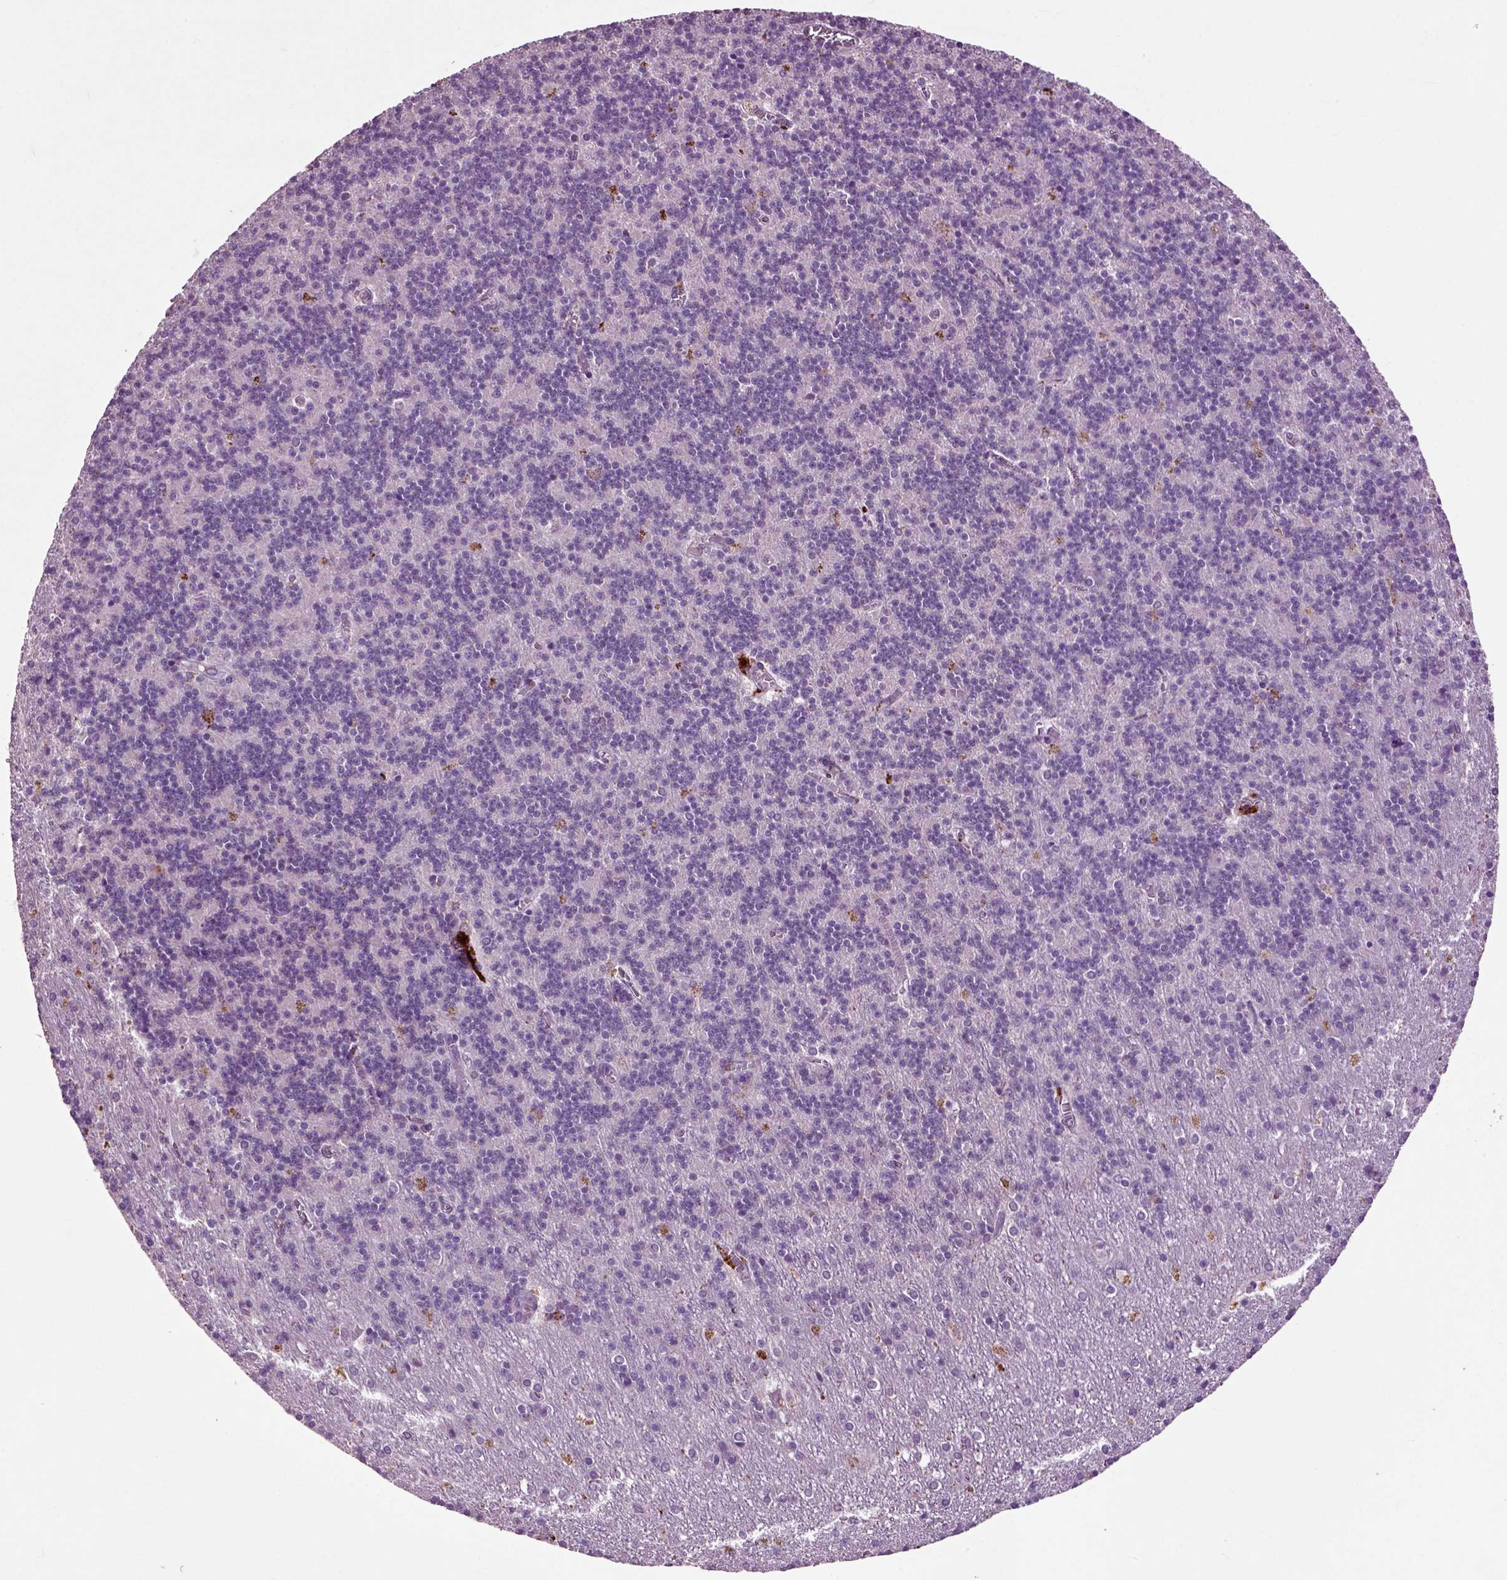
{"staining": {"intensity": "negative", "quantity": "none", "location": "none"}, "tissue": "cerebellum", "cell_type": "Cells in granular layer", "image_type": "normal", "snomed": [{"axis": "morphology", "description": "Normal tissue, NOS"}, {"axis": "topography", "description": "Cerebellum"}], "caption": "This is an immunohistochemistry (IHC) micrograph of benign cerebellum. There is no staining in cells in granular layer.", "gene": "CRHR1", "patient": {"sex": "male", "age": 70}}